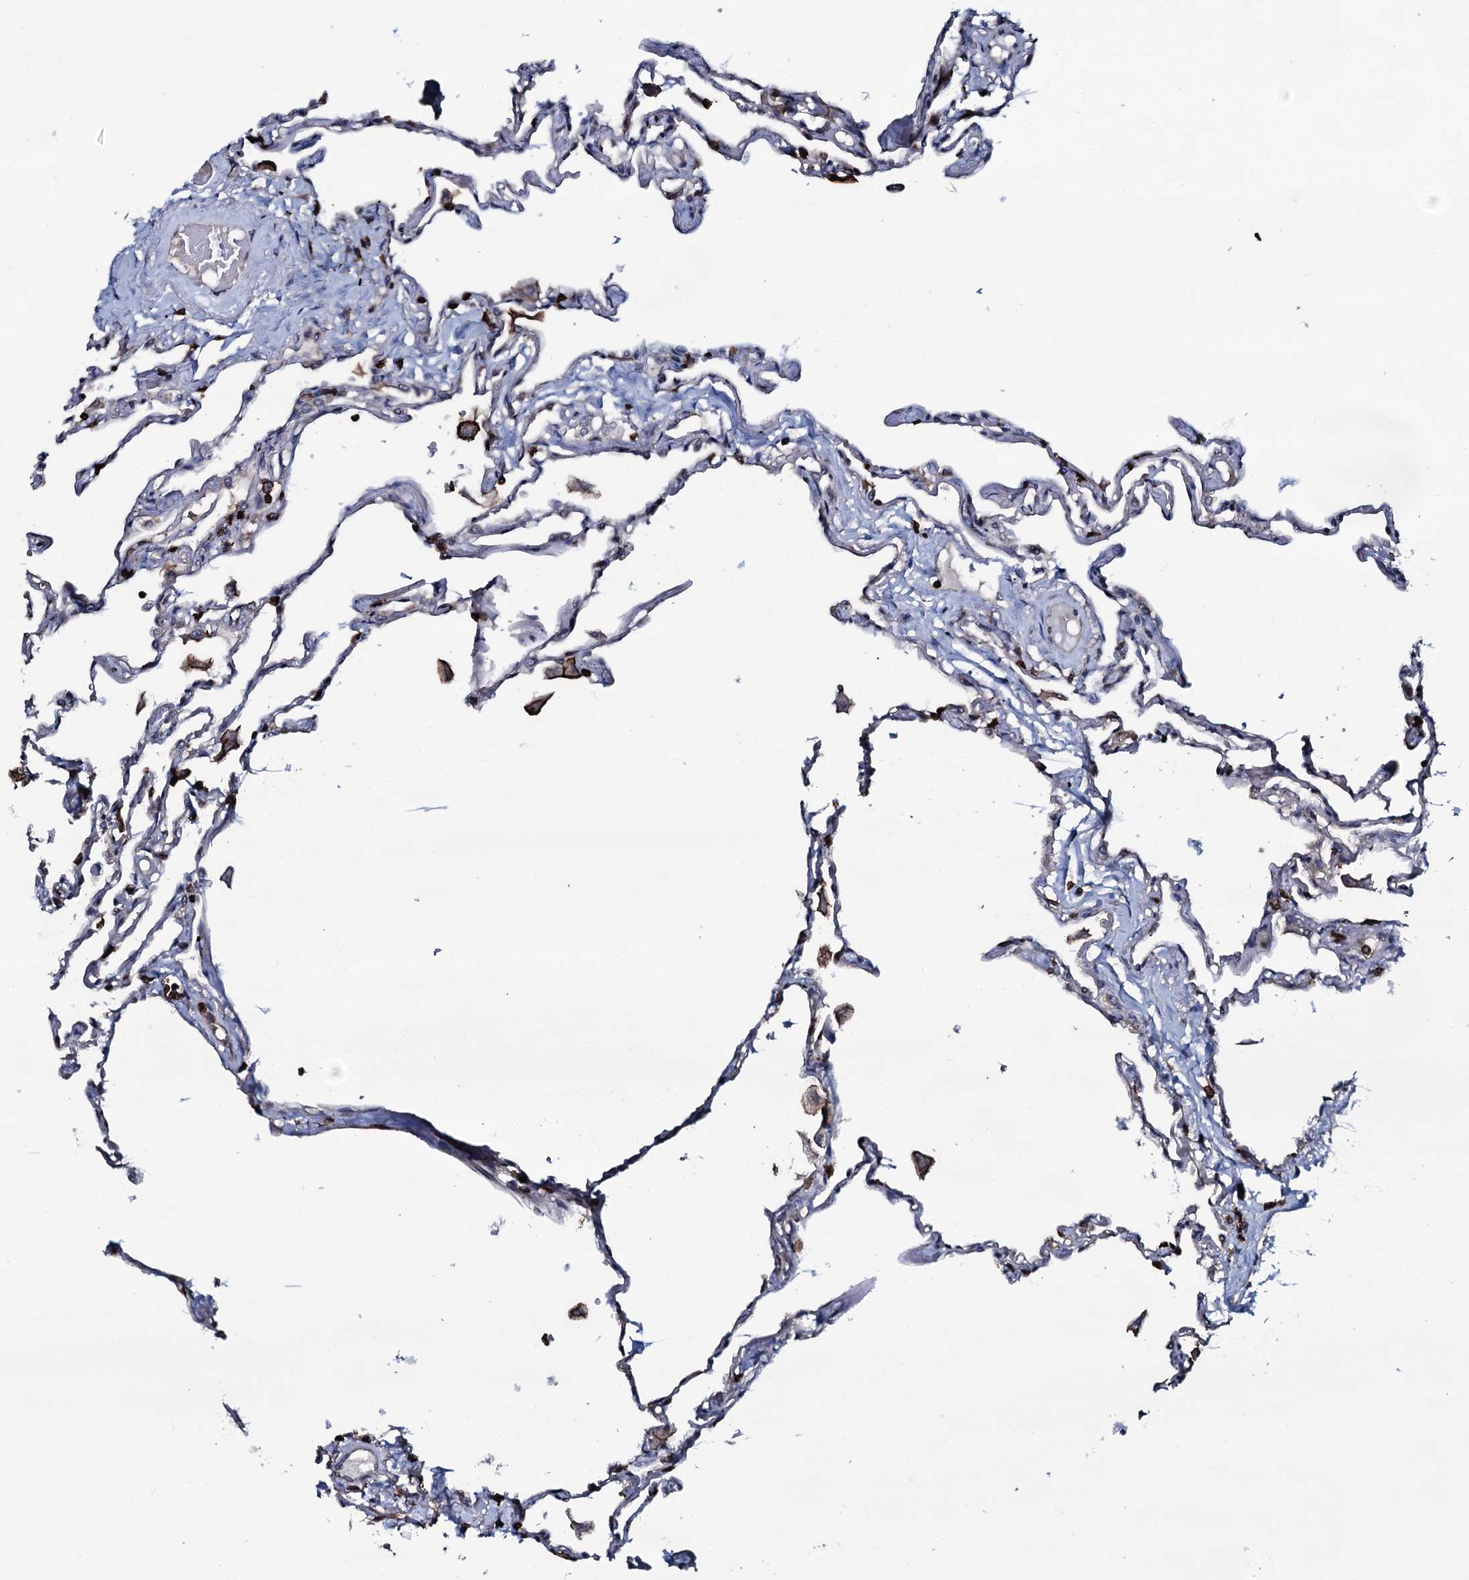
{"staining": {"intensity": "moderate", "quantity": "<25%", "location": "cytoplasmic/membranous"}, "tissue": "lung", "cell_type": "Alveolar cells", "image_type": "normal", "snomed": [{"axis": "morphology", "description": "Normal tissue, NOS"}, {"axis": "topography", "description": "Lung"}], "caption": "High-magnification brightfield microscopy of normal lung stained with DAB (brown) and counterstained with hematoxylin (blue). alveolar cells exhibit moderate cytoplasmic/membranous positivity is identified in approximately<25% of cells. Ihc stains the protein in brown and the nuclei are stained blue.", "gene": "OGFOD2", "patient": {"sex": "female", "age": 67}}